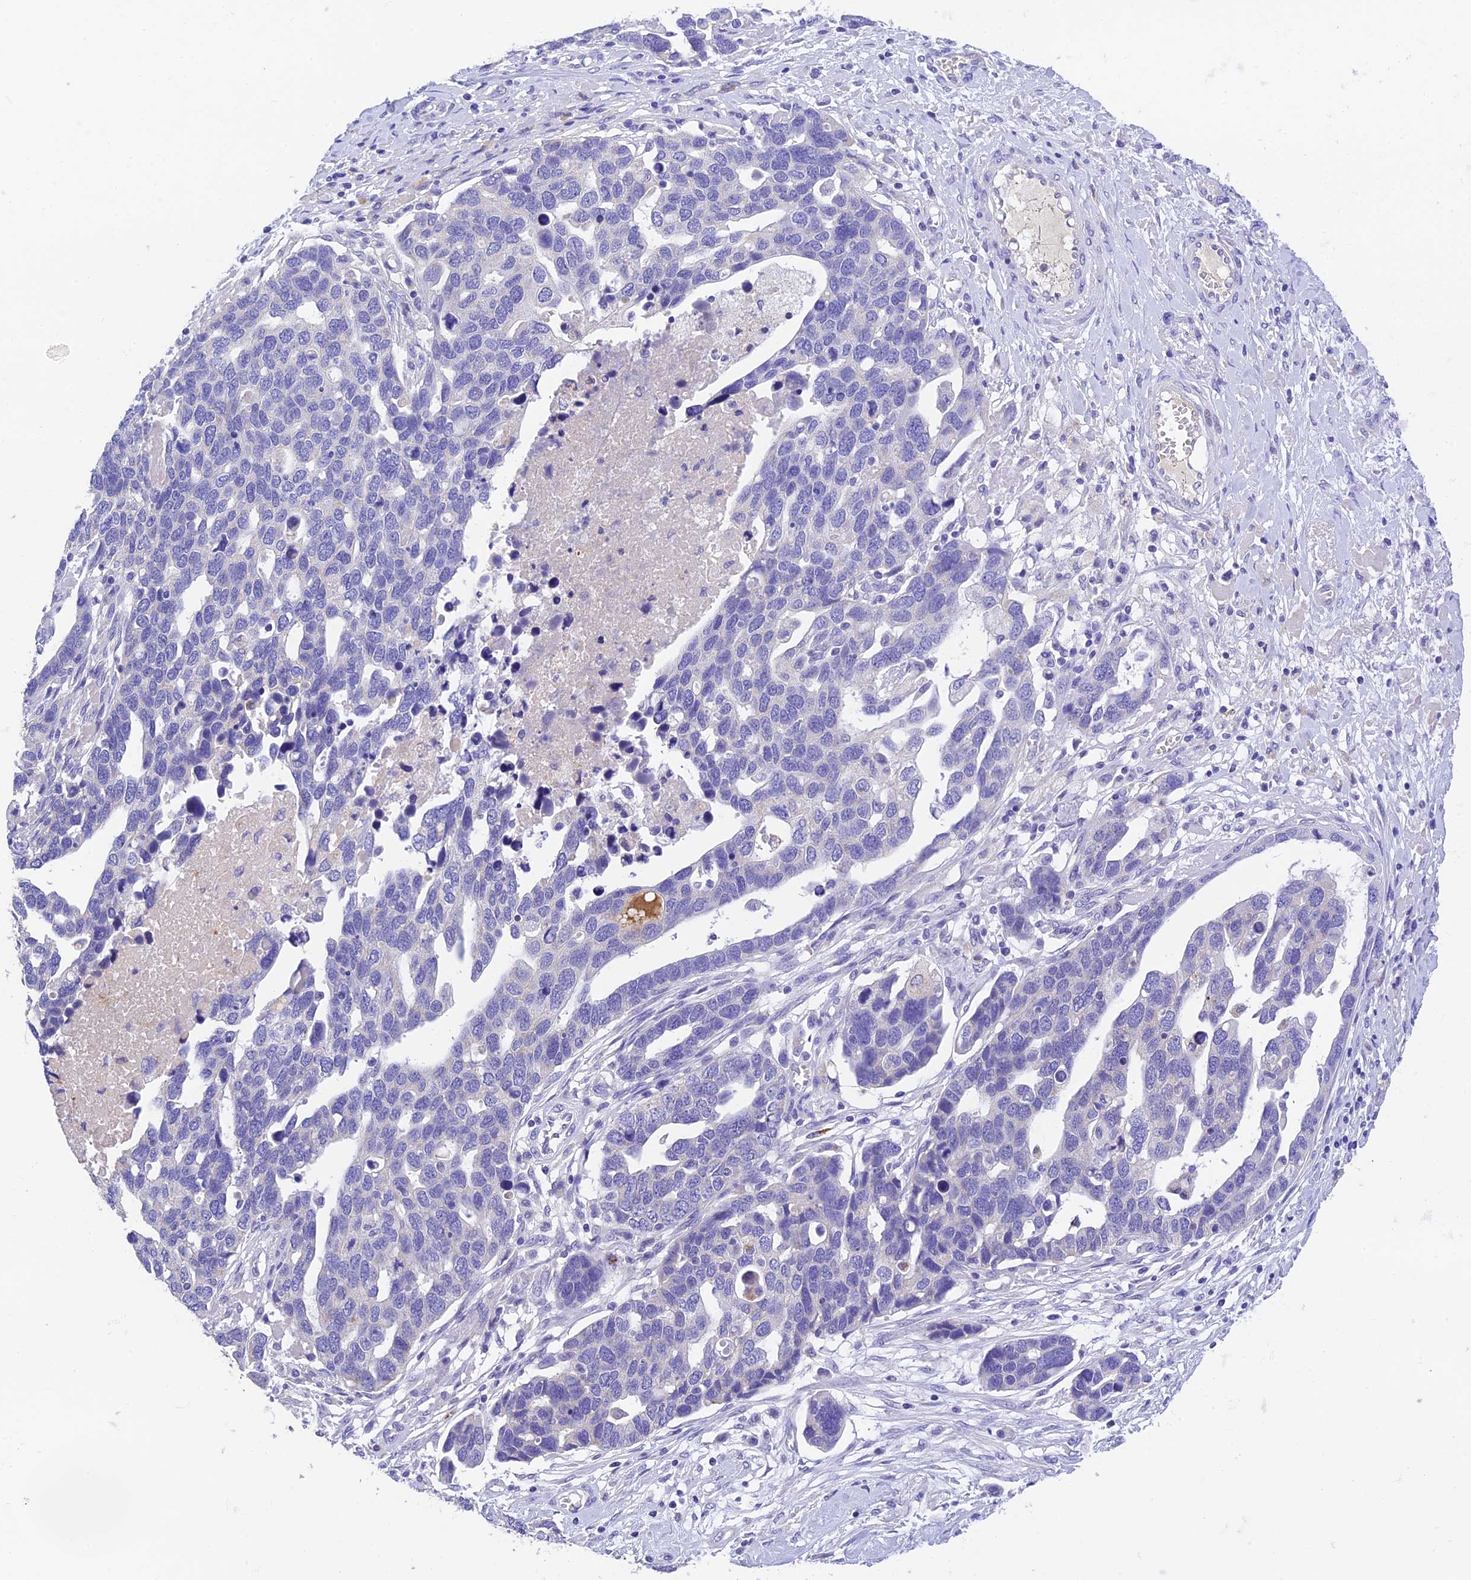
{"staining": {"intensity": "negative", "quantity": "none", "location": "none"}, "tissue": "ovarian cancer", "cell_type": "Tumor cells", "image_type": "cancer", "snomed": [{"axis": "morphology", "description": "Cystadenocarcinoma, serous, NOS"}, {"axis": "topography", "description": "Ovary"}], "caption": "Tumor cells show no significant protein staining in ovarian serous cystadenocarcinoma.", "gene": "MS4A5", "patient": {"sex": "female", "age": 54}}